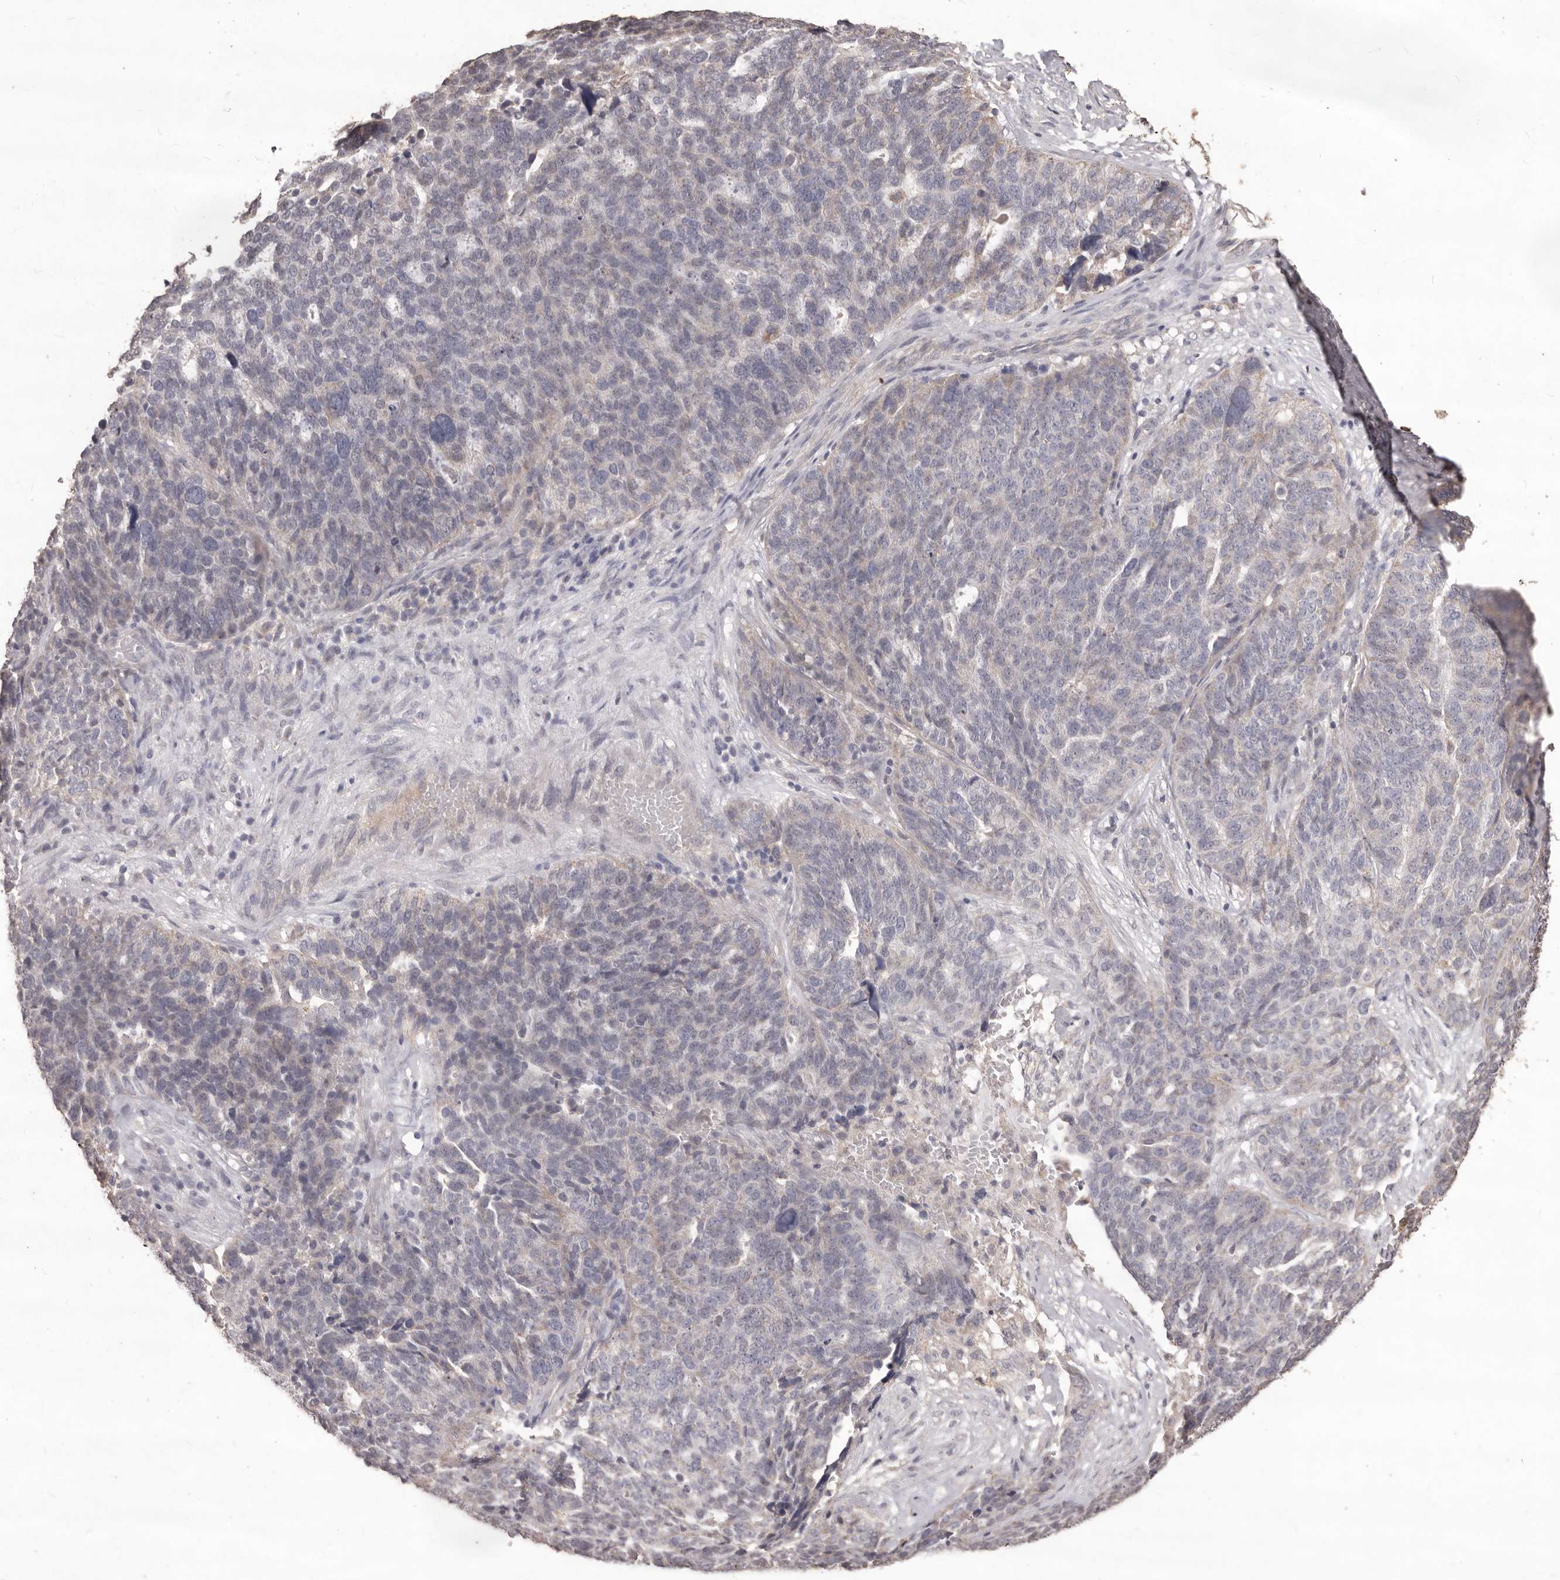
{"staining": {"intensity": "negative", "quantity": "none", "location": "none"}, "tissue": "ovarian cancer", "cell_type": "Tumor cells", "image_type": "cancer", "snomed": [{"axis": "morphology", "description": "Cystadenocarcinoma, serous, NOS"}, {"axis": "topography", "description": "Ovary"}], "caption": "An image of human serous cystadenocarcinoma (ovarian) is negative for staining in tumor cells.", "gene": "PRSS27", "patient": {"sex": "female", "age": 59}}